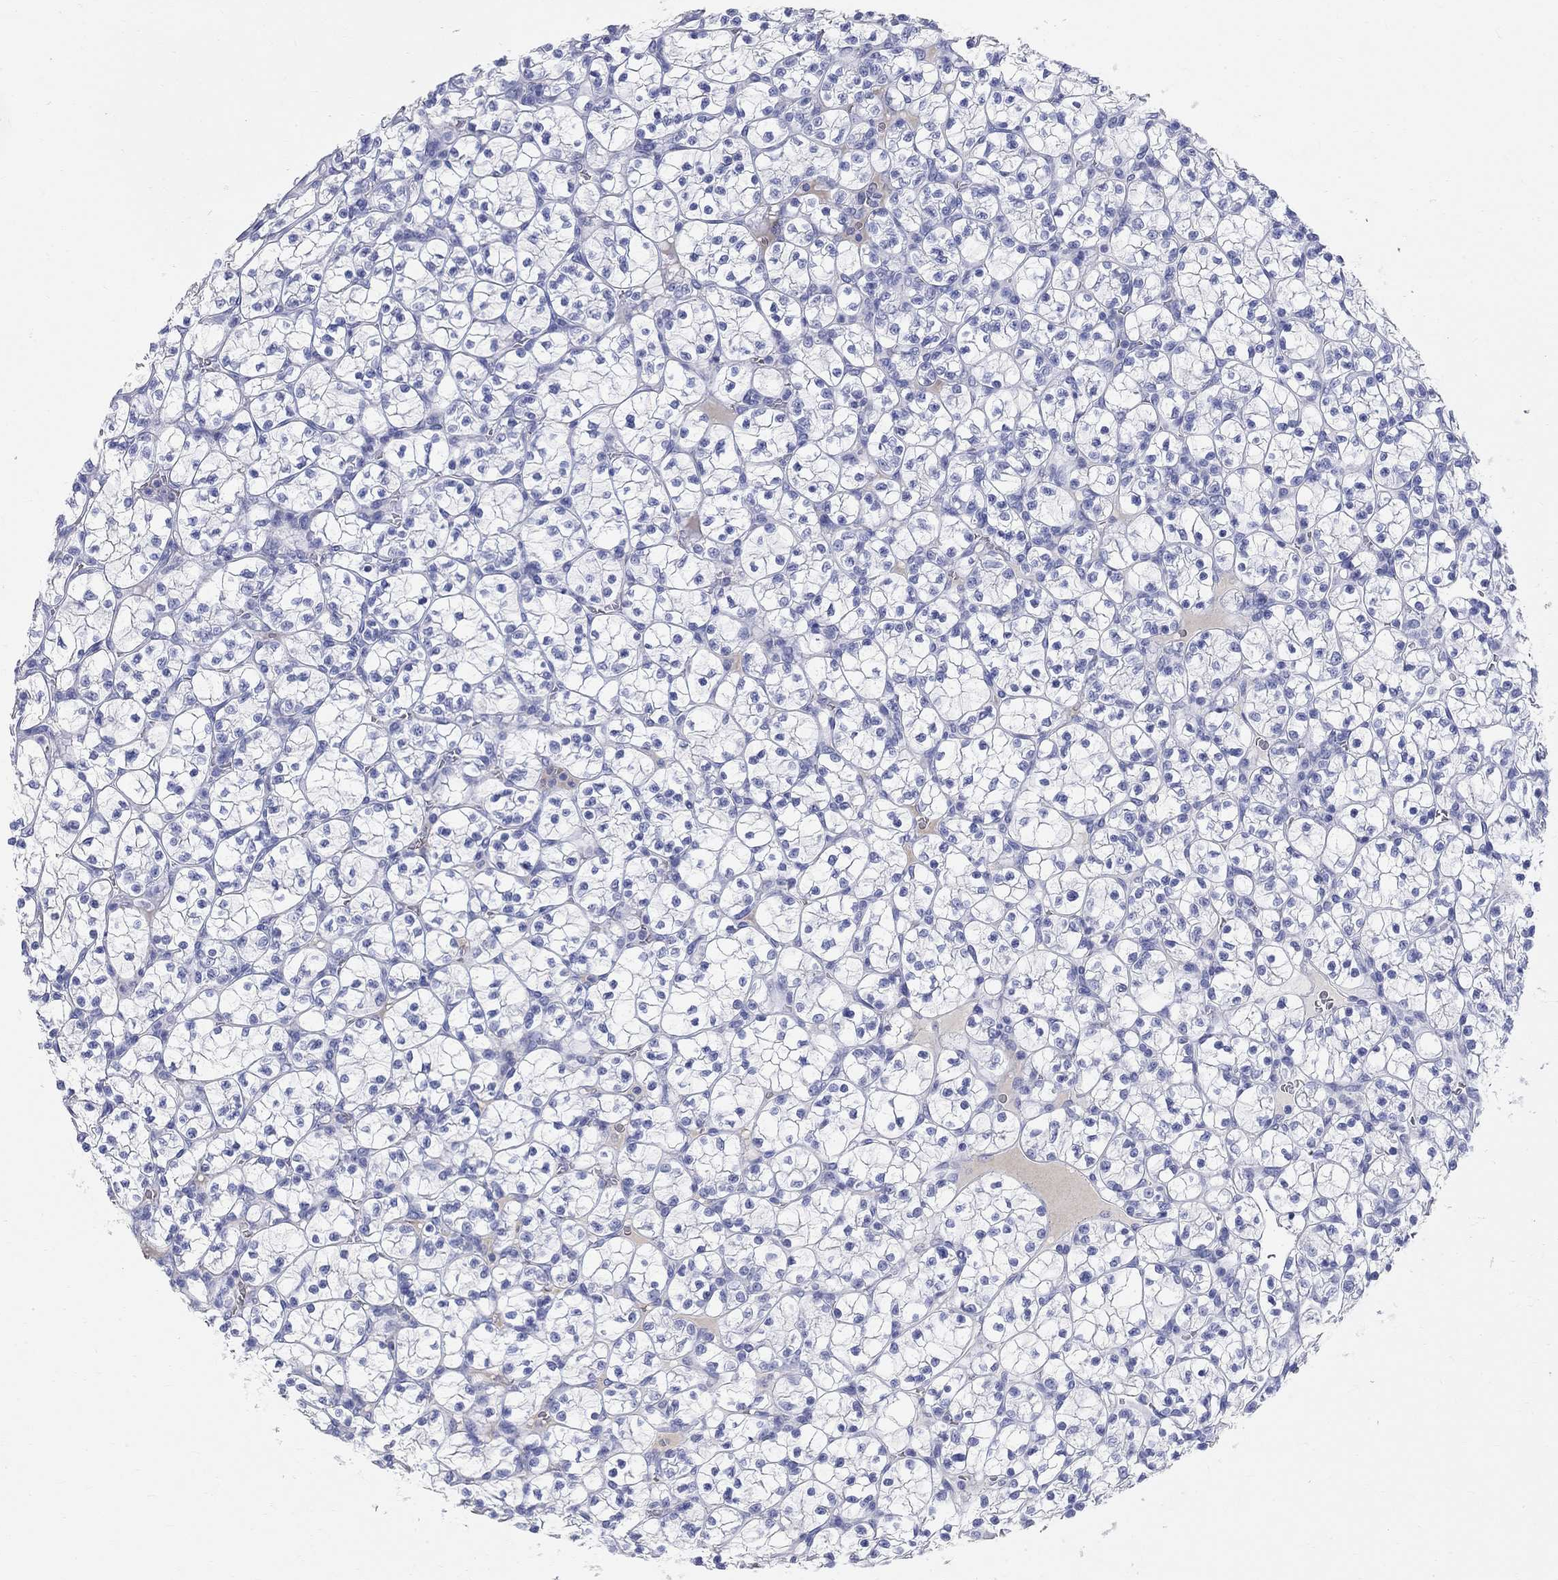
{"staining": {"intensity": "negative", "quantity": "none", "location": "none"}, "tissue": "renal cancer", "cell_type": "Tumor cells", "image_type": "cancer", "snomed": [{"axis": "morphology", "description": "Adenocarcinoma, NOS"}, {"axis": "topography", "description": "Kidney"}], "caption": "Renal adenocarcinoma was stained to show a protein in brown. There is no significant expression in tumor cells.", "gene": "PHOX2B", "patient": {"sex": "female", "age": 89}}